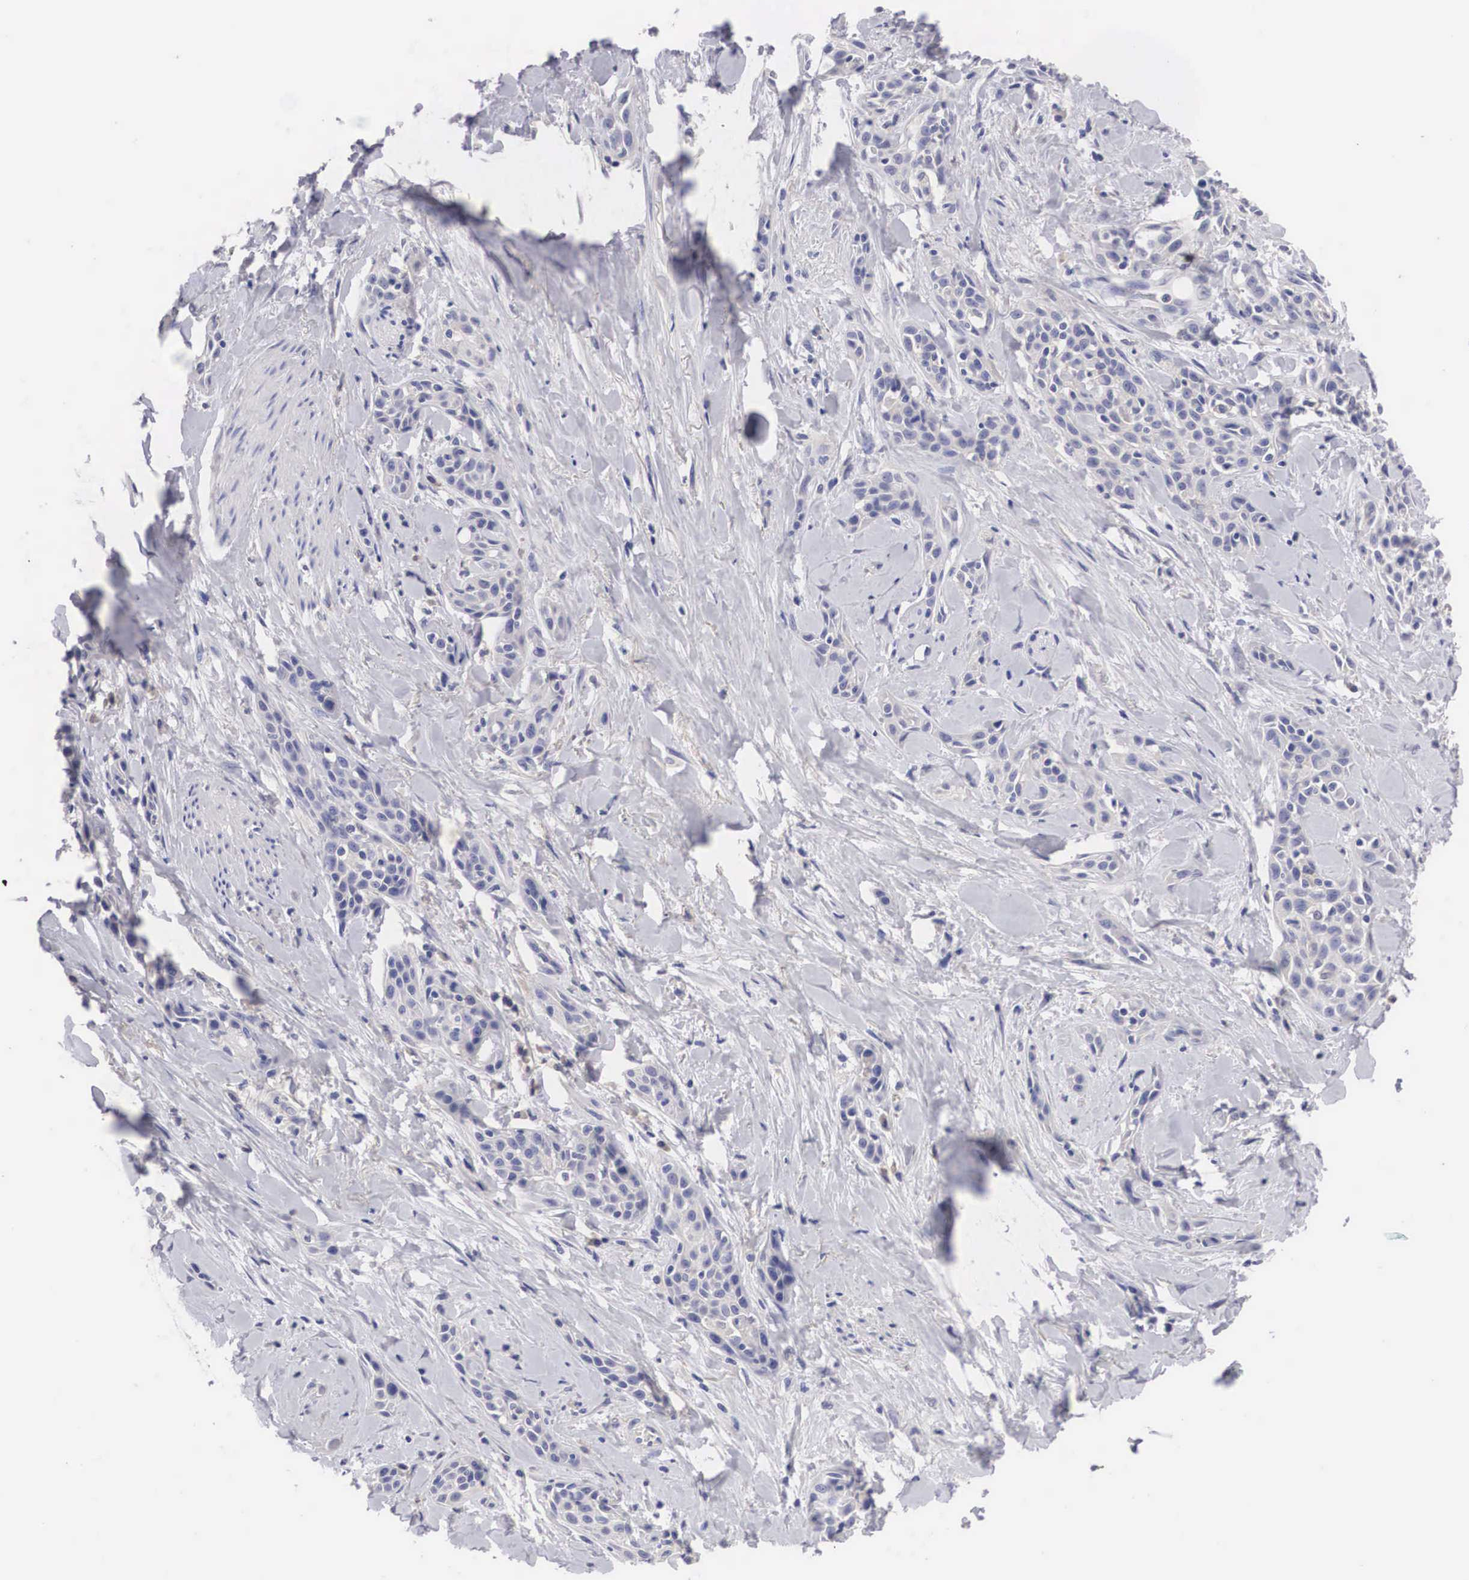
{"staining": {"intensity": "negative", "quantity": "none", "location": "none"}, "tissue": "skin cancer", "cell_type": "Tumor cells", "image_type": "cancer", "snomed": [{"axis": "morphology", "description": "Squamous cell carcinoma, NOS"}, {"axis": "topography", "description": "Skin"}, {"axis": "topography", "description": "Anal"}], "caption": "High power microscopy image of an immunohistochemistry photomicrograph of skin cancer, revealing no significant staining in tumor cells.", "gene": "ABHD4", "patient": {"sex": "male", "age": 64}}